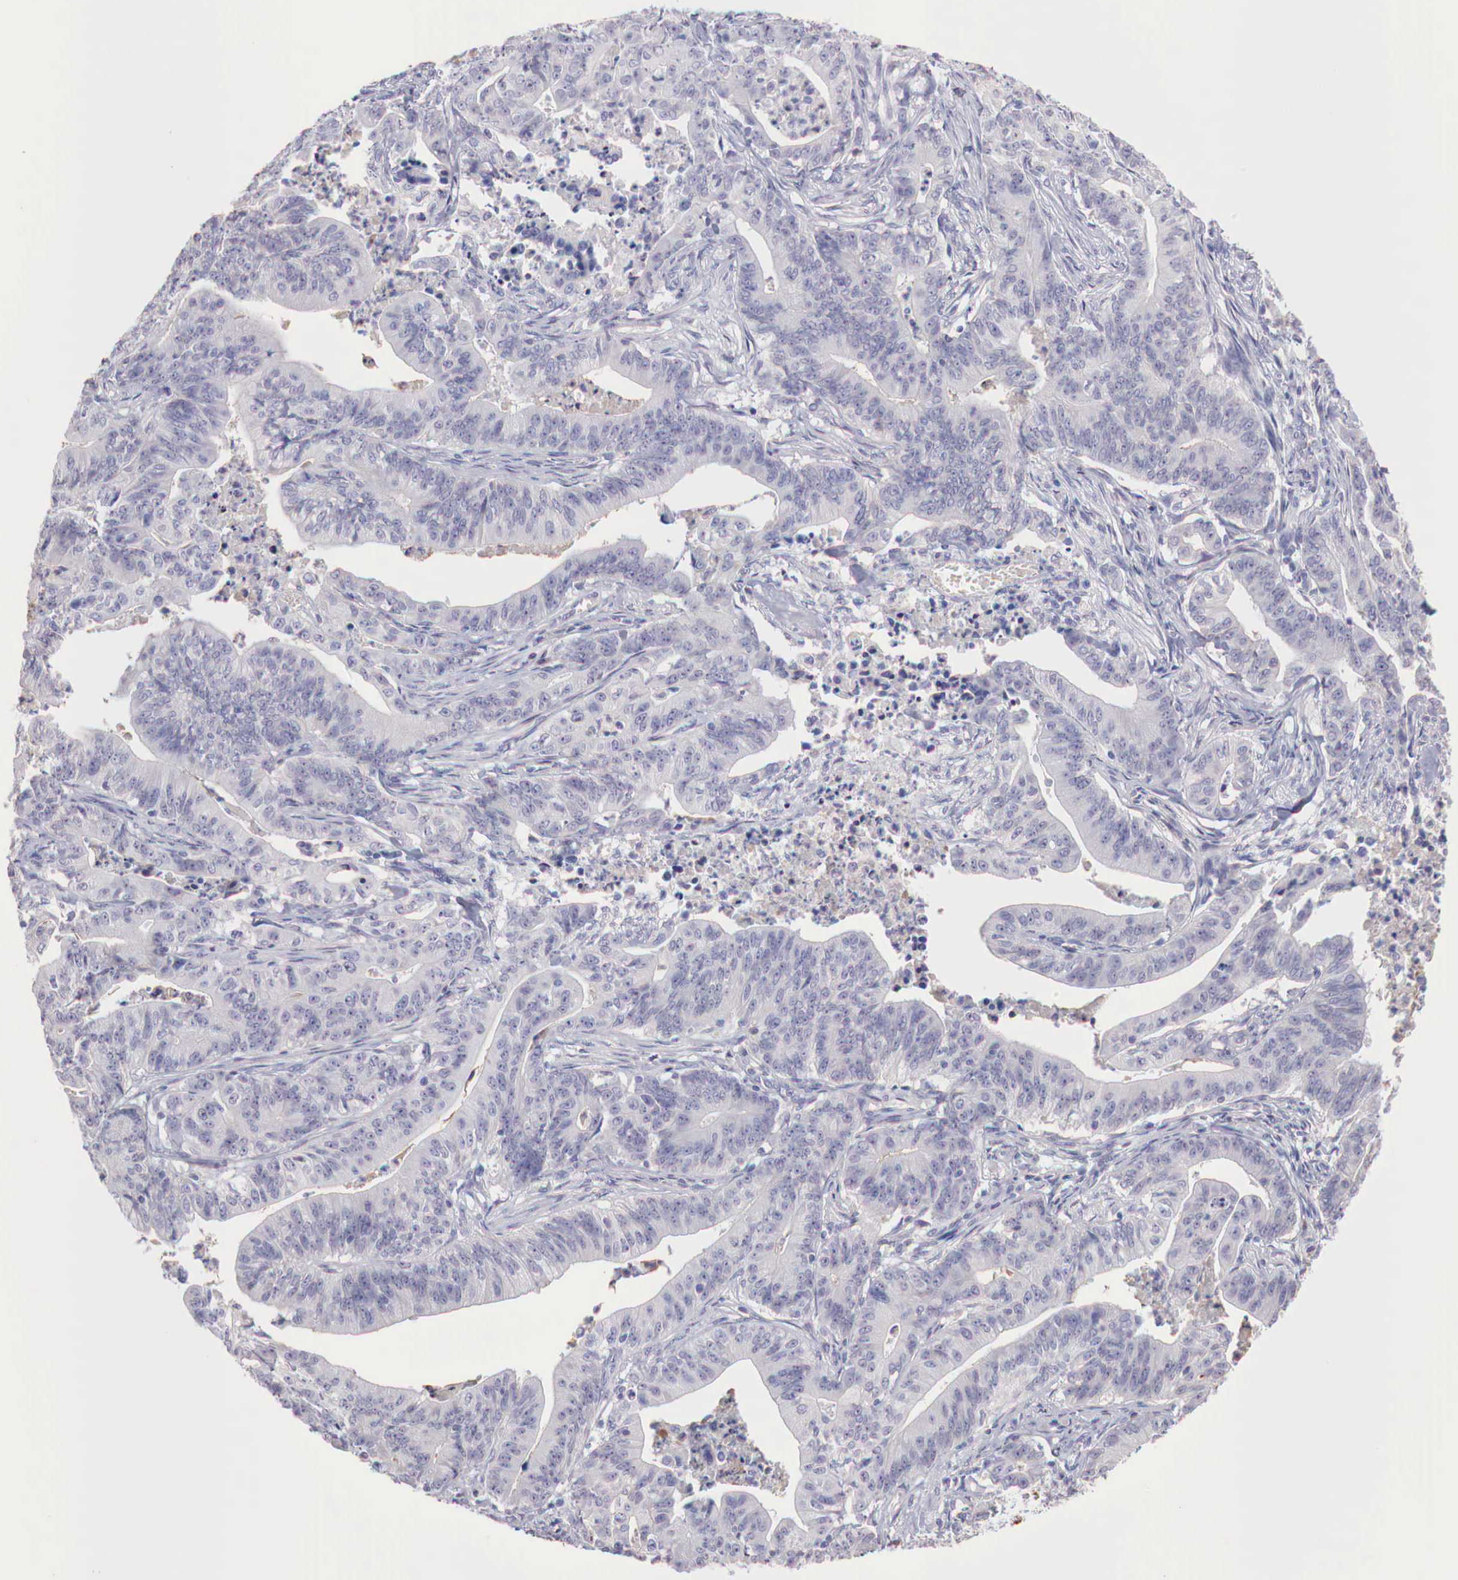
{"staining": {"intensity": "negative", "quantity": "none", "location": "none"}, "tissue": "stomach cancer", "cell_type": "Tumor cells", "image_type": "cancer", "snomed": [{"axis": "morphology", "description": "Adenocarcinoma, NOS"}, {"axis": "topography", "description": "Stomach, lower"}], "caption": "There is no significant expression in tumor cells of stomach adenocarcinoma. (DAB (3,3'-diaminobenzidine) immunohistochemistry (IHC) visualized using brightfield microscopy, high magnification).", "gene": "XPNPEP2", "patient": {"sex": "female", "age": 86}}